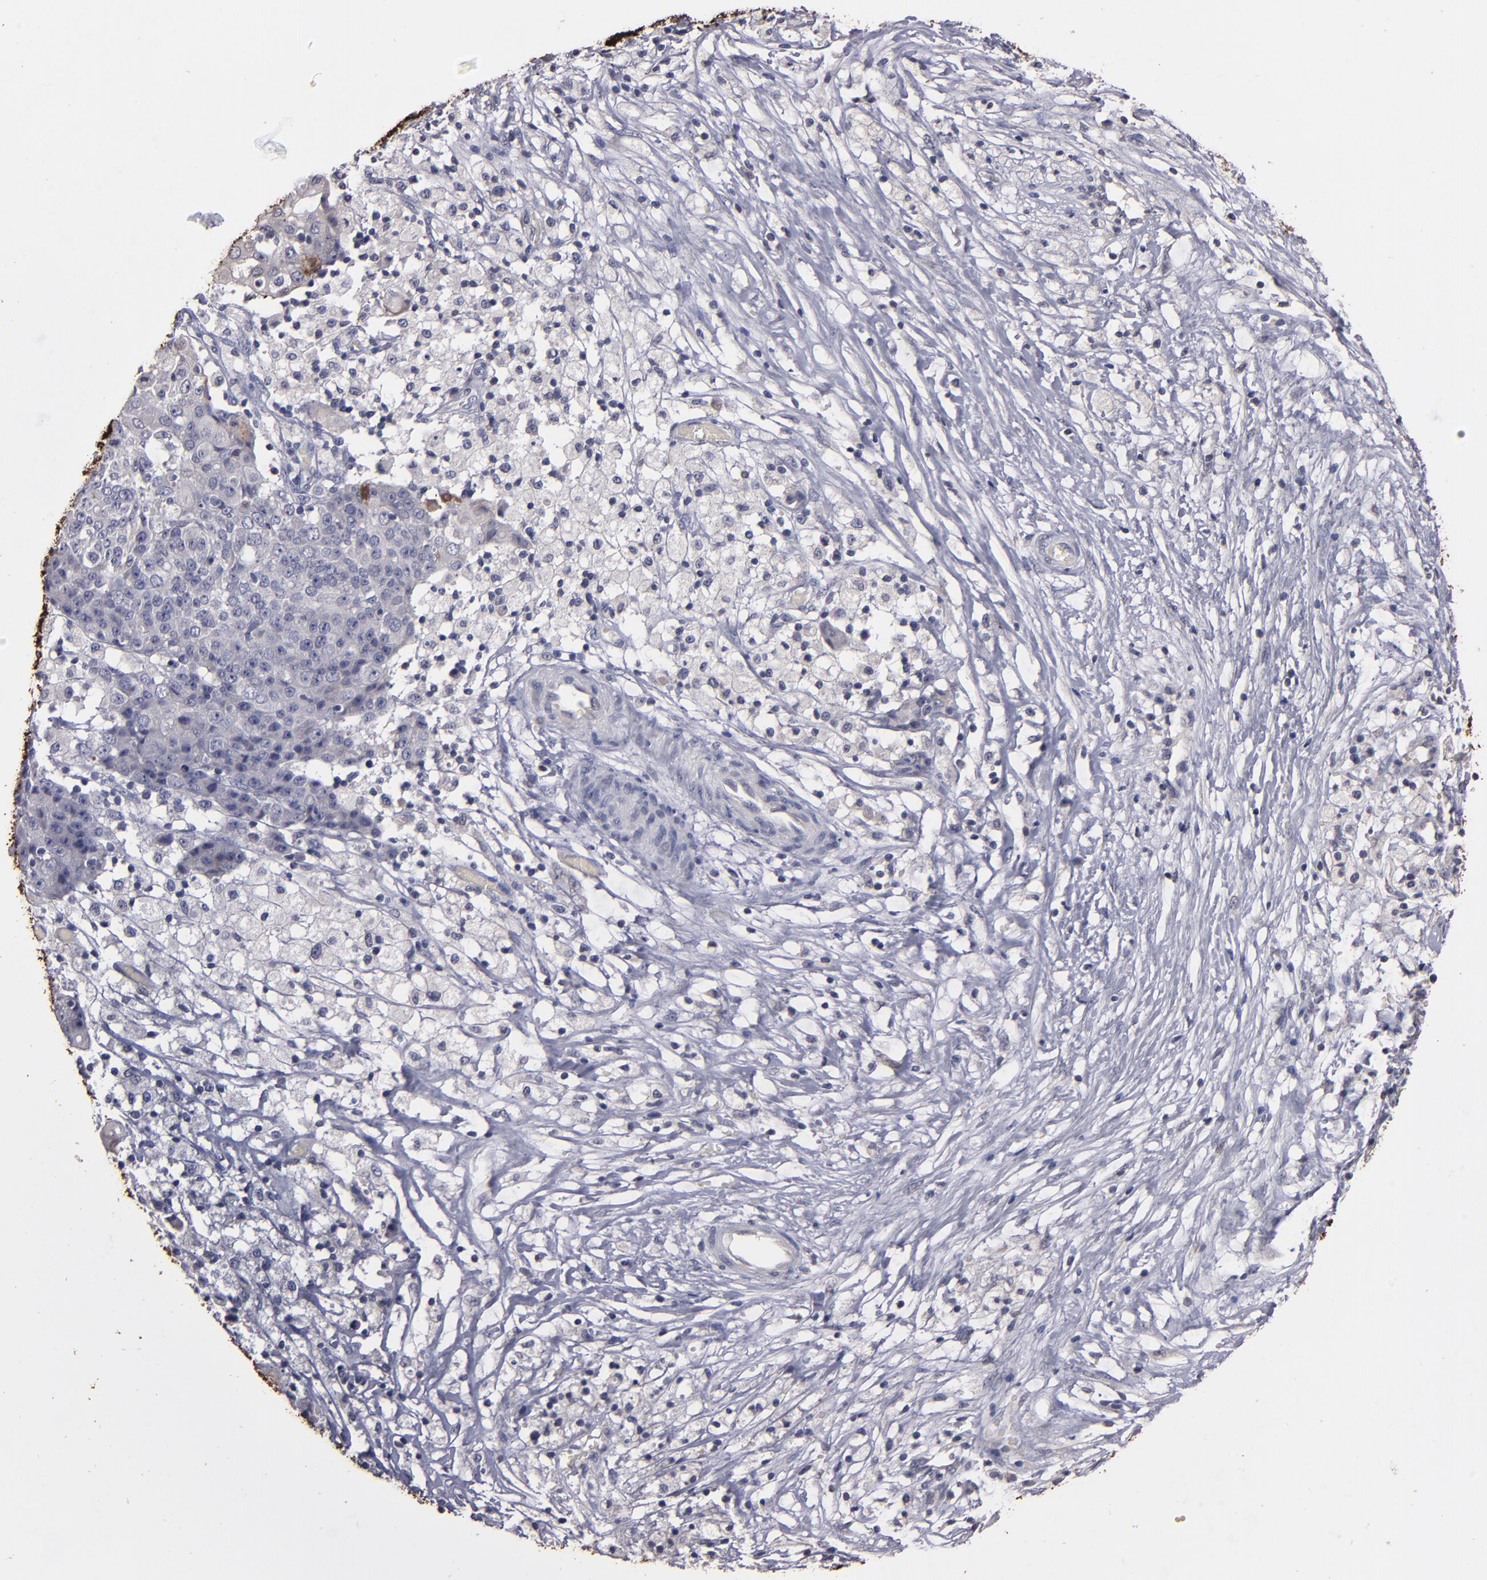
{"staining": {"intensity": "weak", "quantity": "<25%", "location": "cytoplasmic/membranous"}, "tissue": "ovarian cancer", "cell_type": "Tumor cells", "image_type": "cancer", "snomed": [{"axis": "morphology", "description": "Carcinoma, endometroid"}, {"axis": "topography", "description": "Ovary"}], "caption": "Immunohistochemical staining of endometroid carcinoma (ovarian) shows no significant positivity in tumor cells. (Stains: DAB immunohistochemistry (IHC) with hematoxylin counter stain, Microscopy: brightfield microscopy at high magnification).", "gene": "S100A1", "patient": {"sex": "female", "age": 42}}